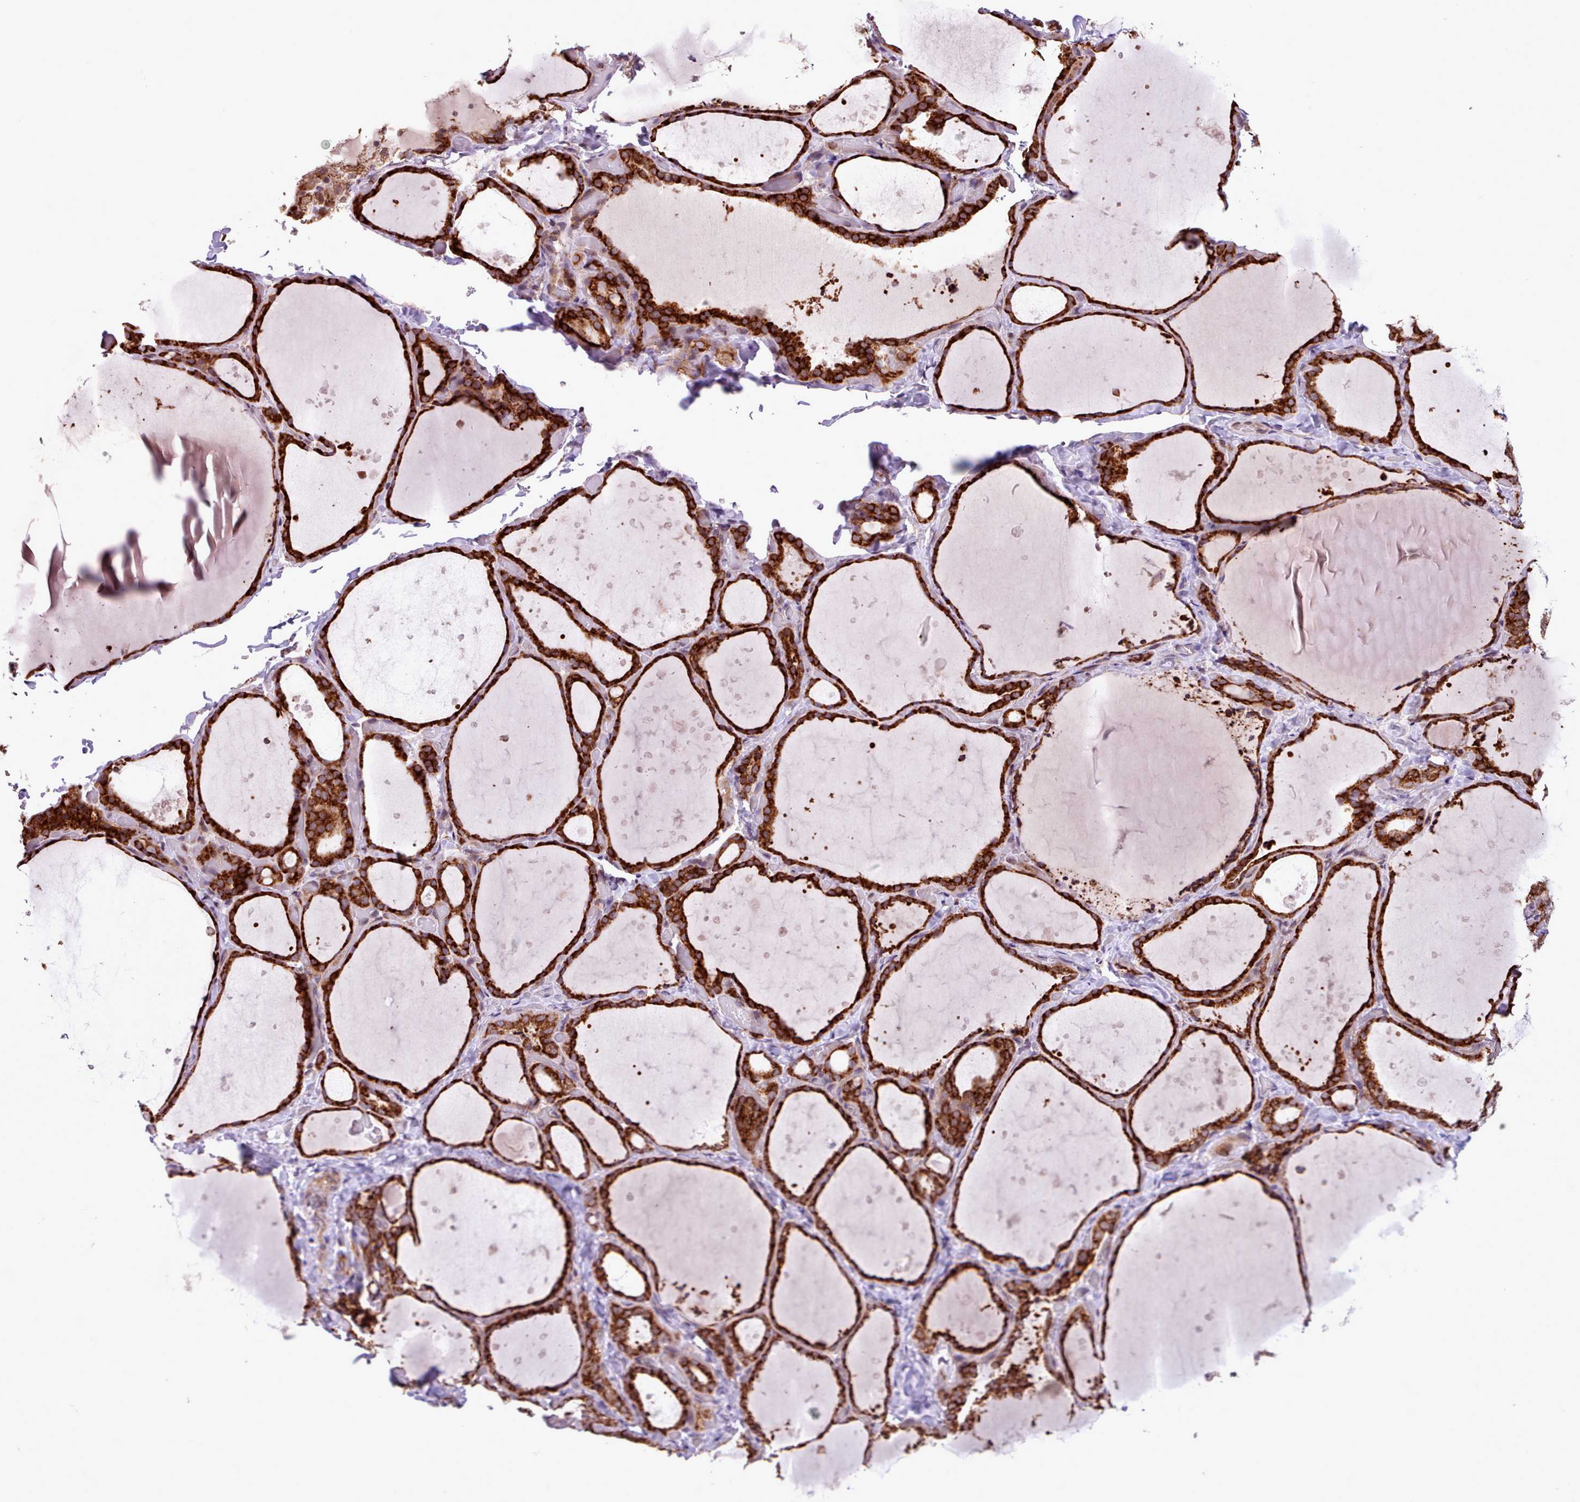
{"staining": {"intensity": "strong", "quantity": ">75%", "location": "cytoplasmic/membranous"}, "tissue": "thyroid gland", "cell_type": "Glandular cells", "image_type": "normal", "snomed": [{"axis": "morphology", "description": "Normal tissue, NOS"}, {"axis": "topography", "description": "Thyroid gland"}], "caption": "Brown immunohistochemical staining in benign human thyroid gland demonstrates strong cytoplasmic/membranous staining in about >75% of glandular cells. The protein of interest is shown in brown color, while the nuclei are stained blue.", "gene": "TTLL3", "patient": {"sex": "female", "age": 44}}